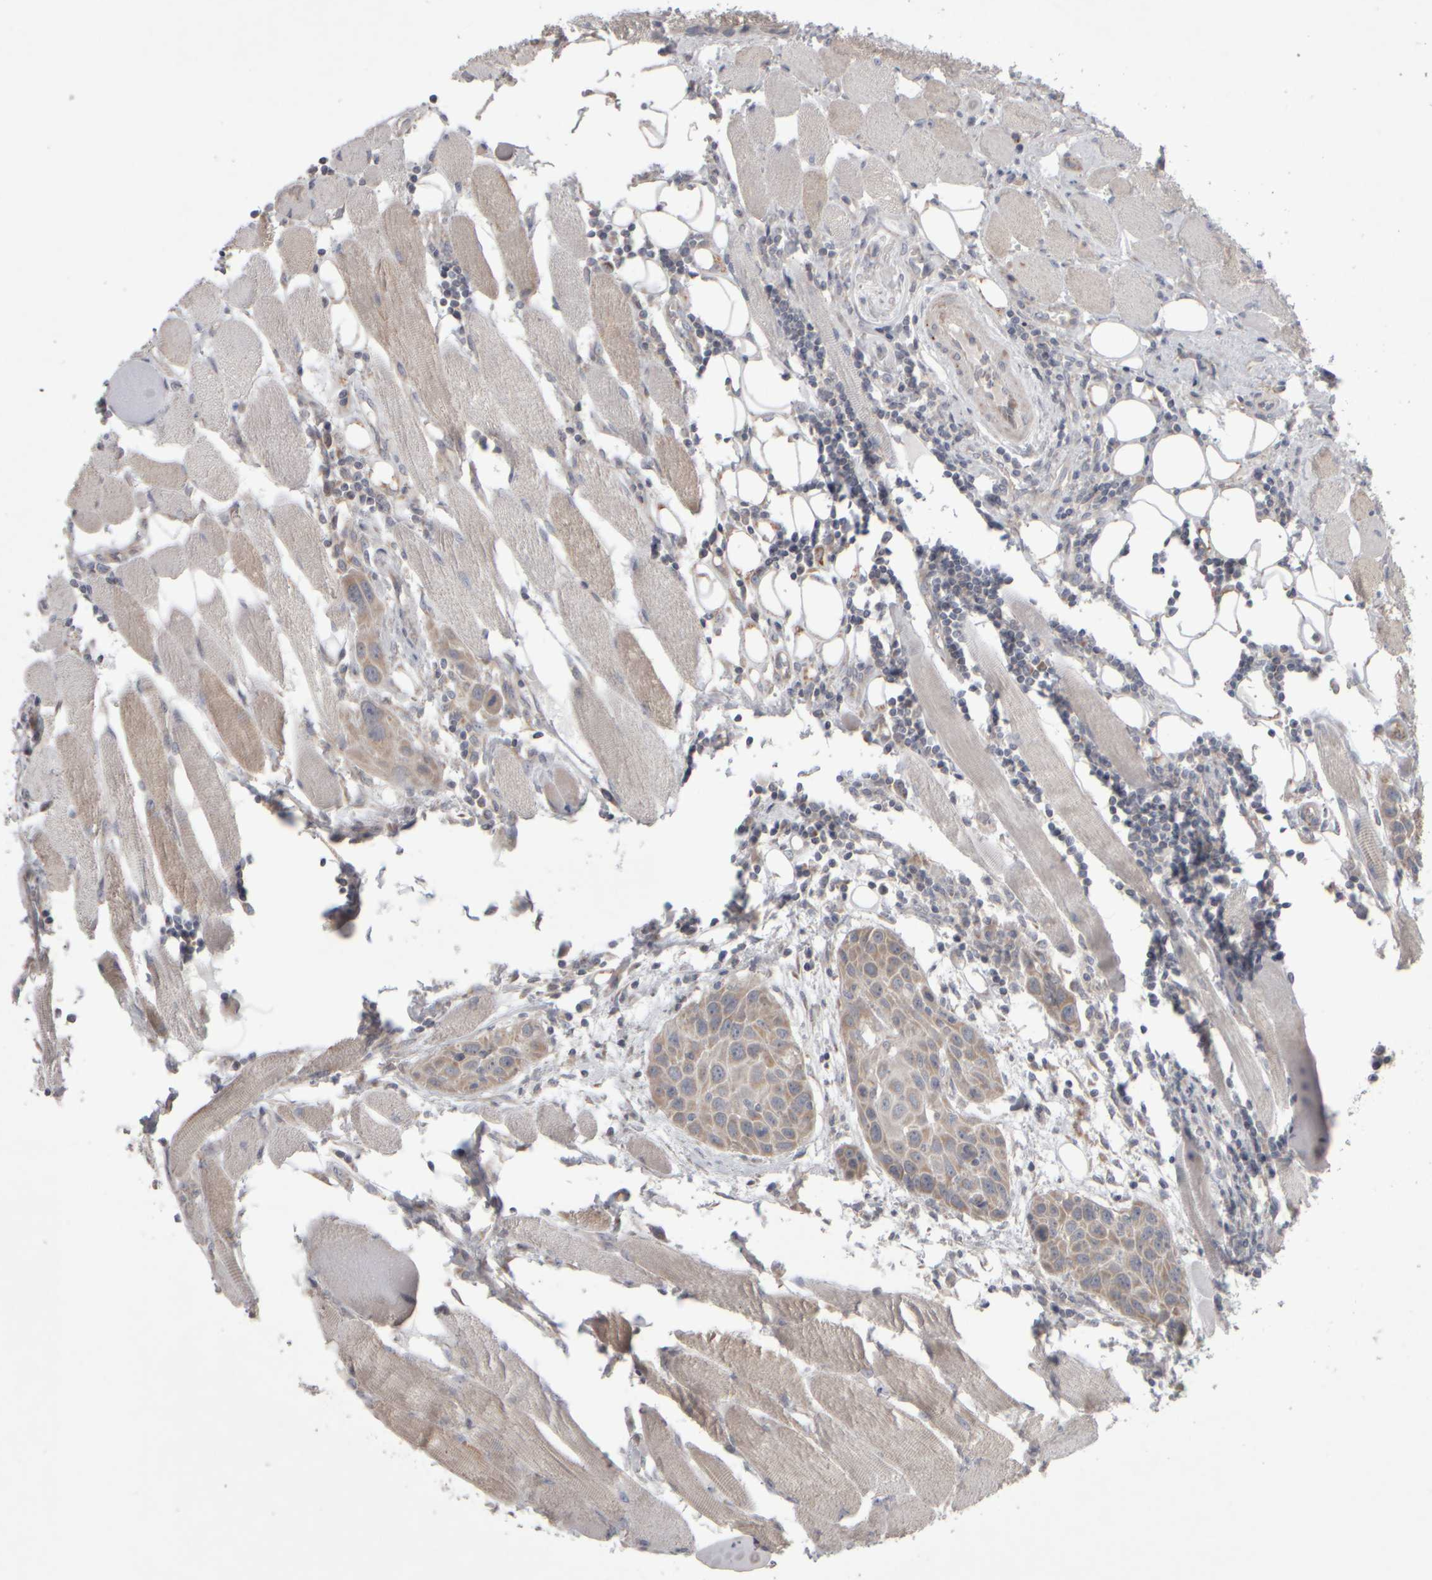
{"staining": {"intensity": "weak", "quantity": ">75%", "location": "cytoplasmic/membranous"}, "tissue": "head and neck cancer", "cell_type": "Tumor cells", "image_type": "cancer", "snomed": [{"axis": "morphology", "description": "Squamous cell carcinoma, NOS"}, {"axis": "topography", "description": "Oral tissue"}, {"axis": "topography", "description": "Head-Neck"}], "caption": "A histopathology image of head and neck squamous cell carcinoma stained for a protein demonstrates weak cytoplasmic/membranous brown staining in tumor cells. (brown staining indicates protein expression, while blue staining denotes nuclei).", "gene": "SCO1", "patient": {"sex": "female", "age": 50}}